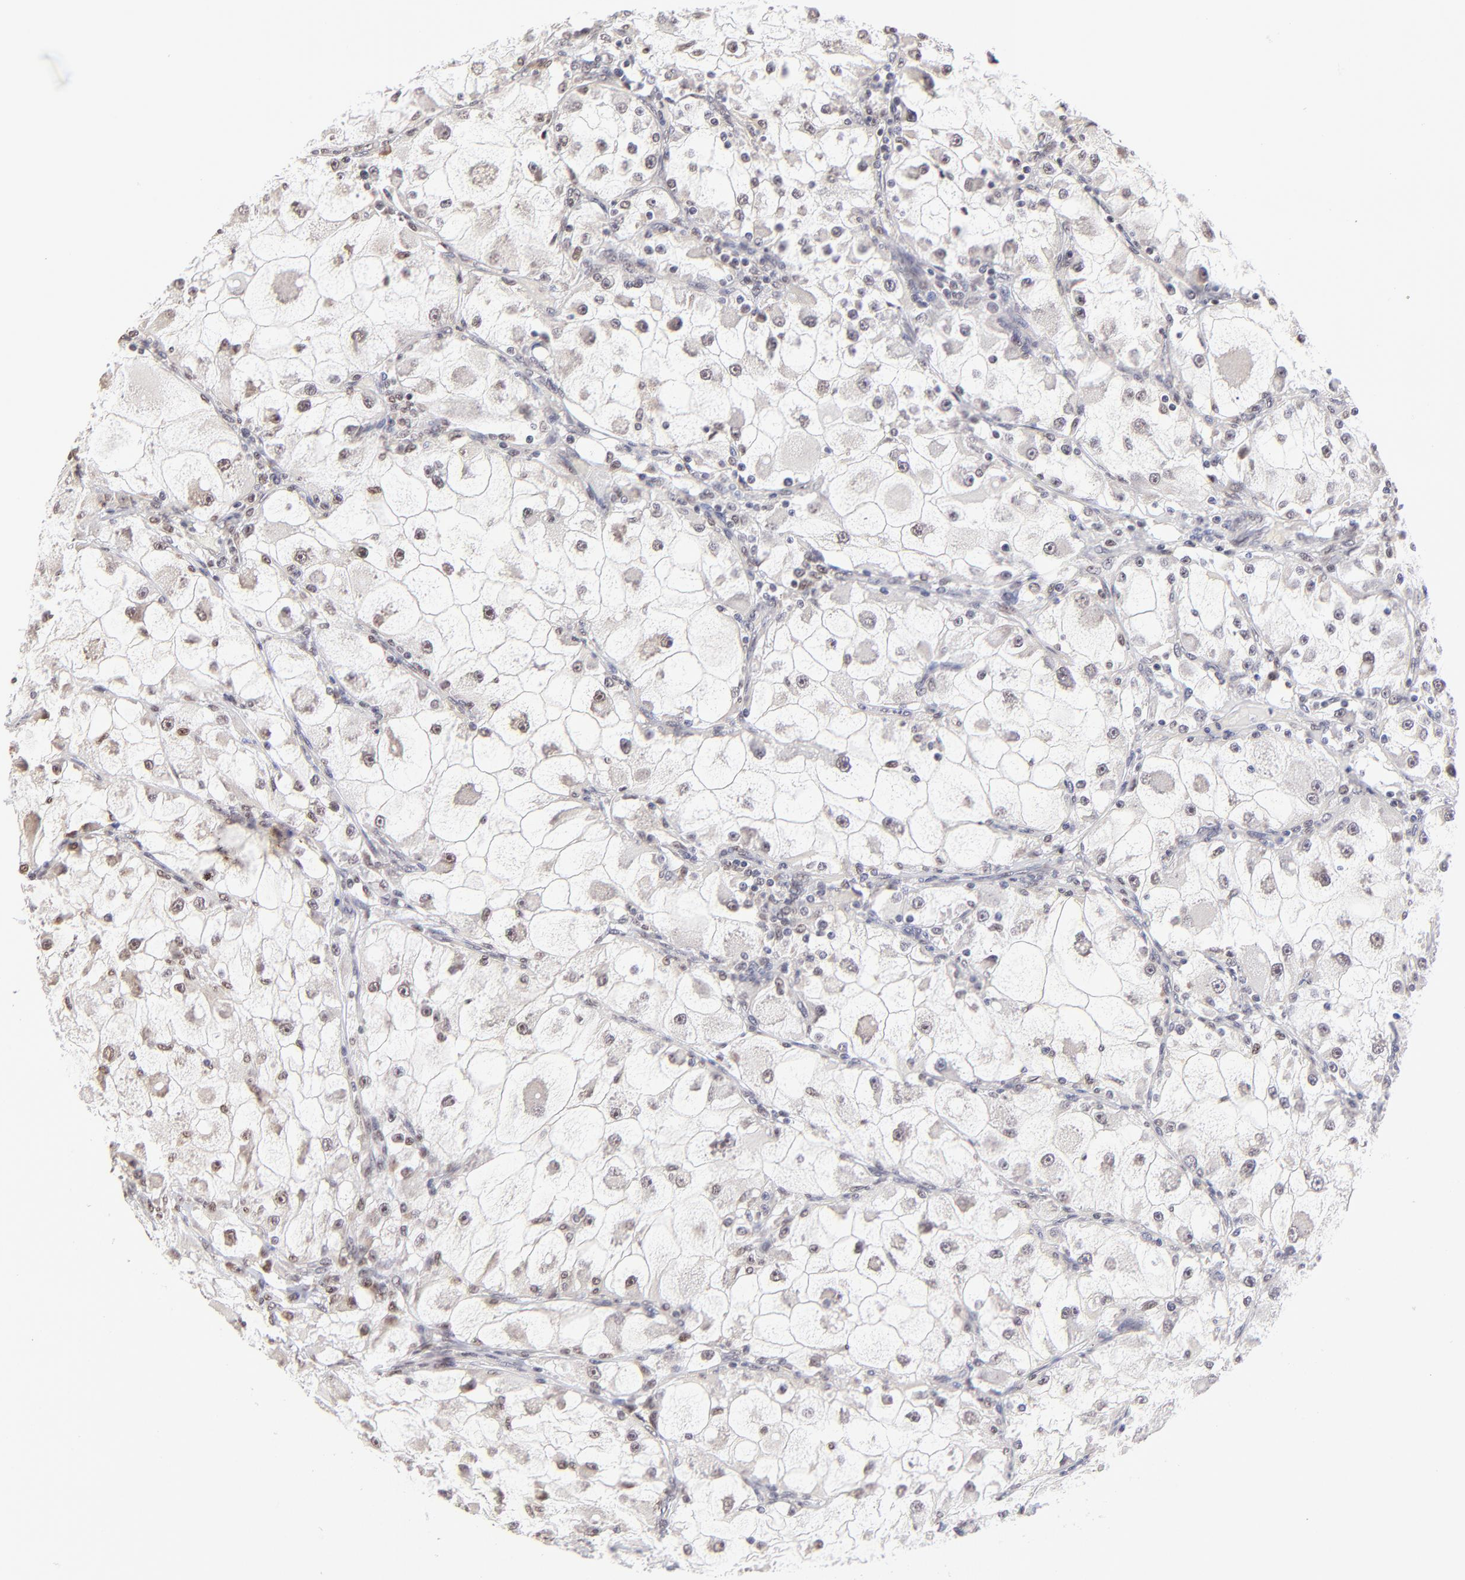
{"staining": {"intensity": "weak", "quantity": "25%-75%", "location": "nuclear"}, "tissue": "renal cancer", "cell_type": "Tumor cells", "image_type": "cancer", "snomed": [{"axis": "morphology", "description": "Adenocarcinoma, NOS"}, {"axis": "topography", "description": "Kidney"}], "caption": "Human renal cancer (adenocarcinoma) stained for a protein (brown) exhibits weak nuclear positive expression in approximately 25%-75% of tumor cells.", "gene": "ZNF670", "patient": {"sex": "female", "age": 73}}